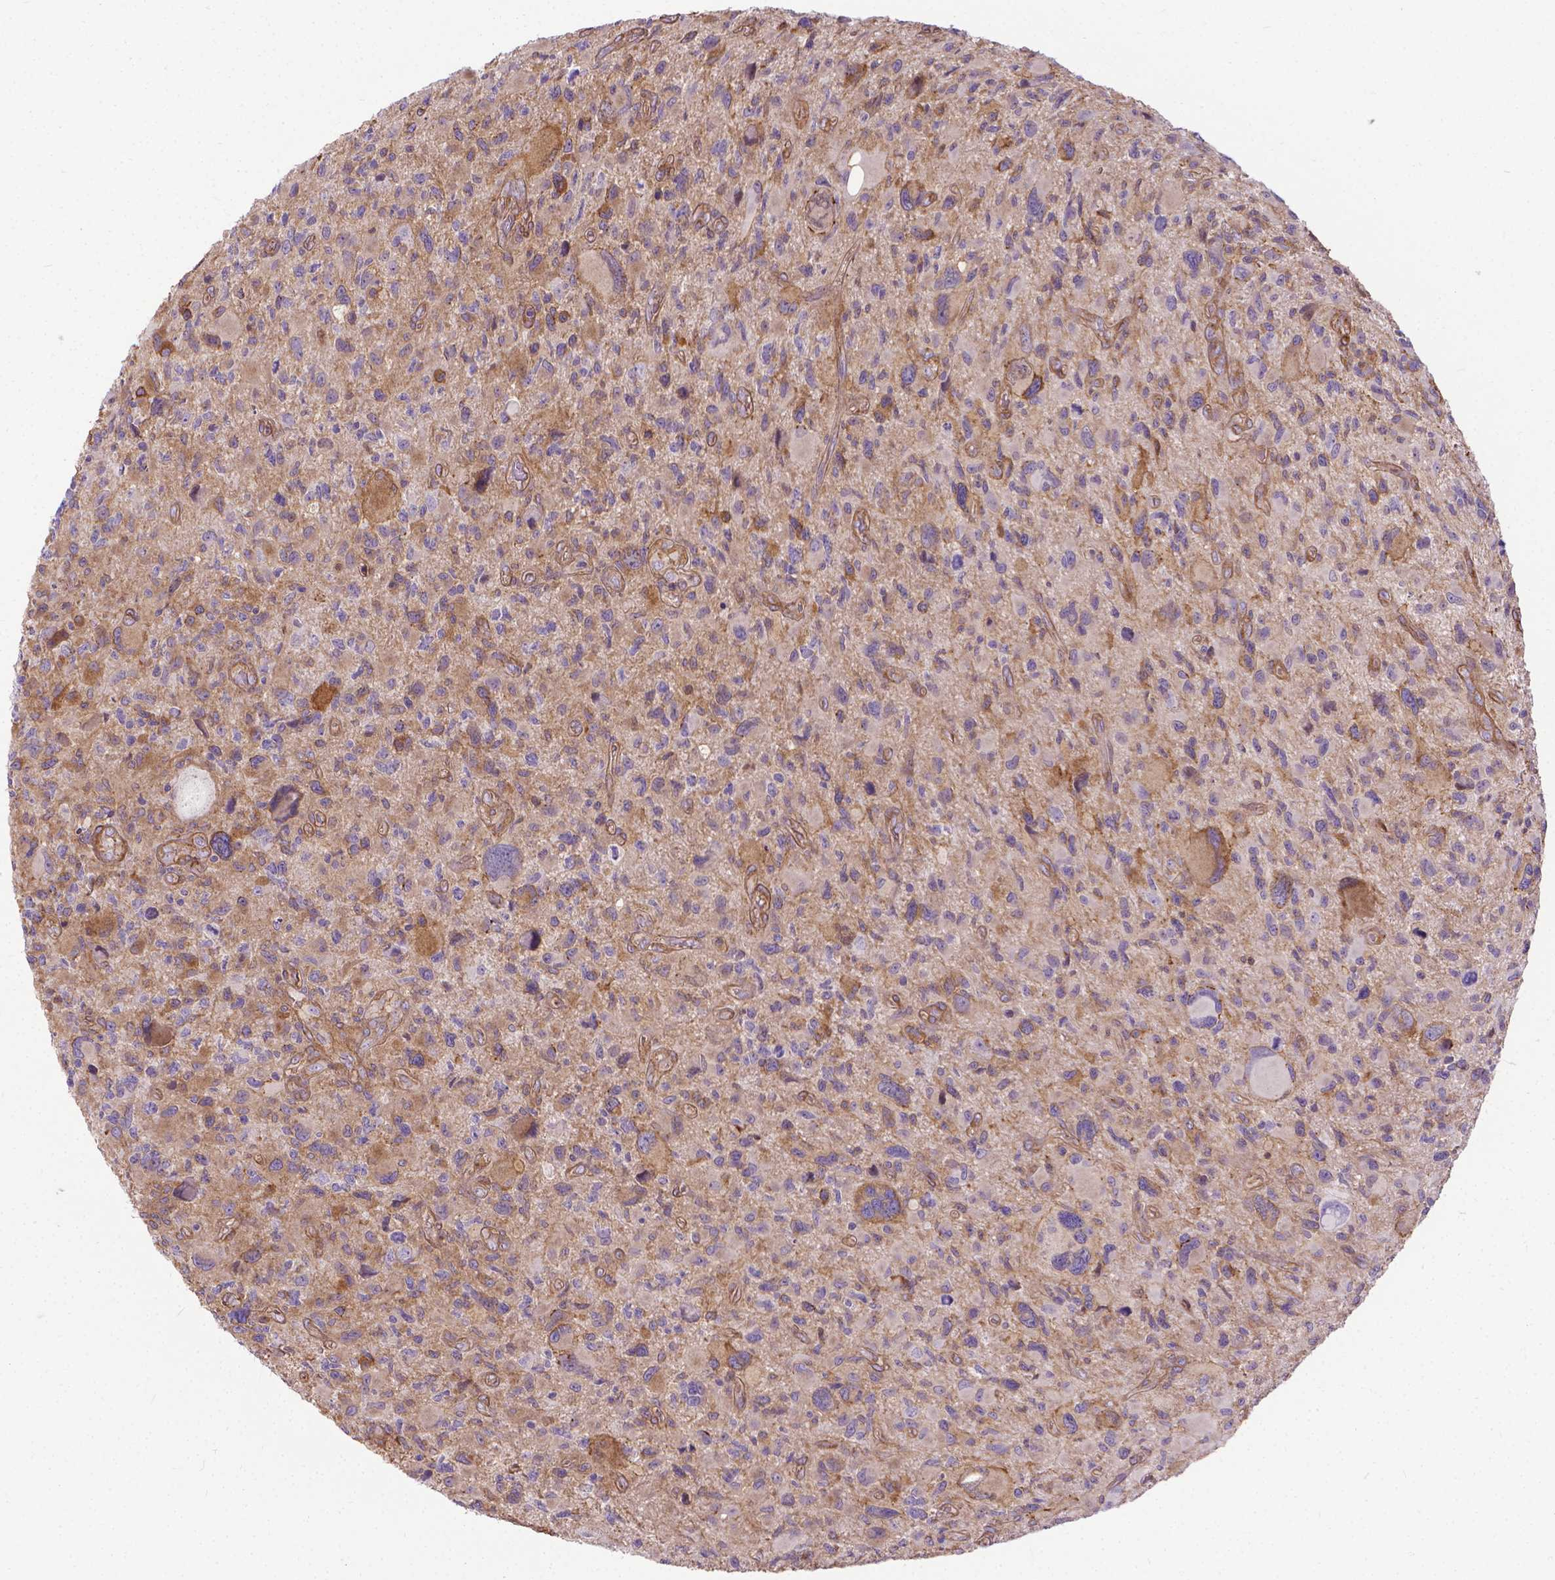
{"staining": {"intensity": "negative", "quantity": "none", "location": "none"}, "tissue": "glioma", "cell_type": "Tumor cells", "image_type": "cancer", "snomed": [{"axis": "morphology", "description": "Glioma, malignant, NOS"}, {"axis": "morphology", "description": "Glioma, malignant, High grade"}, {"axis": "topography", "description": "Brain"}], "caption": "There is no significant staining in tumor cells of high-grade glioma (malignant). The staining was performed using DAB (3,3'-diaminobenzidine) to visualize the protein expression in brown, while the nuclei were stained in blue with hematoxylin (Magnification: 20x).", "gene": "CFAP299", "patient": {"sex": "female", "age": 71}}